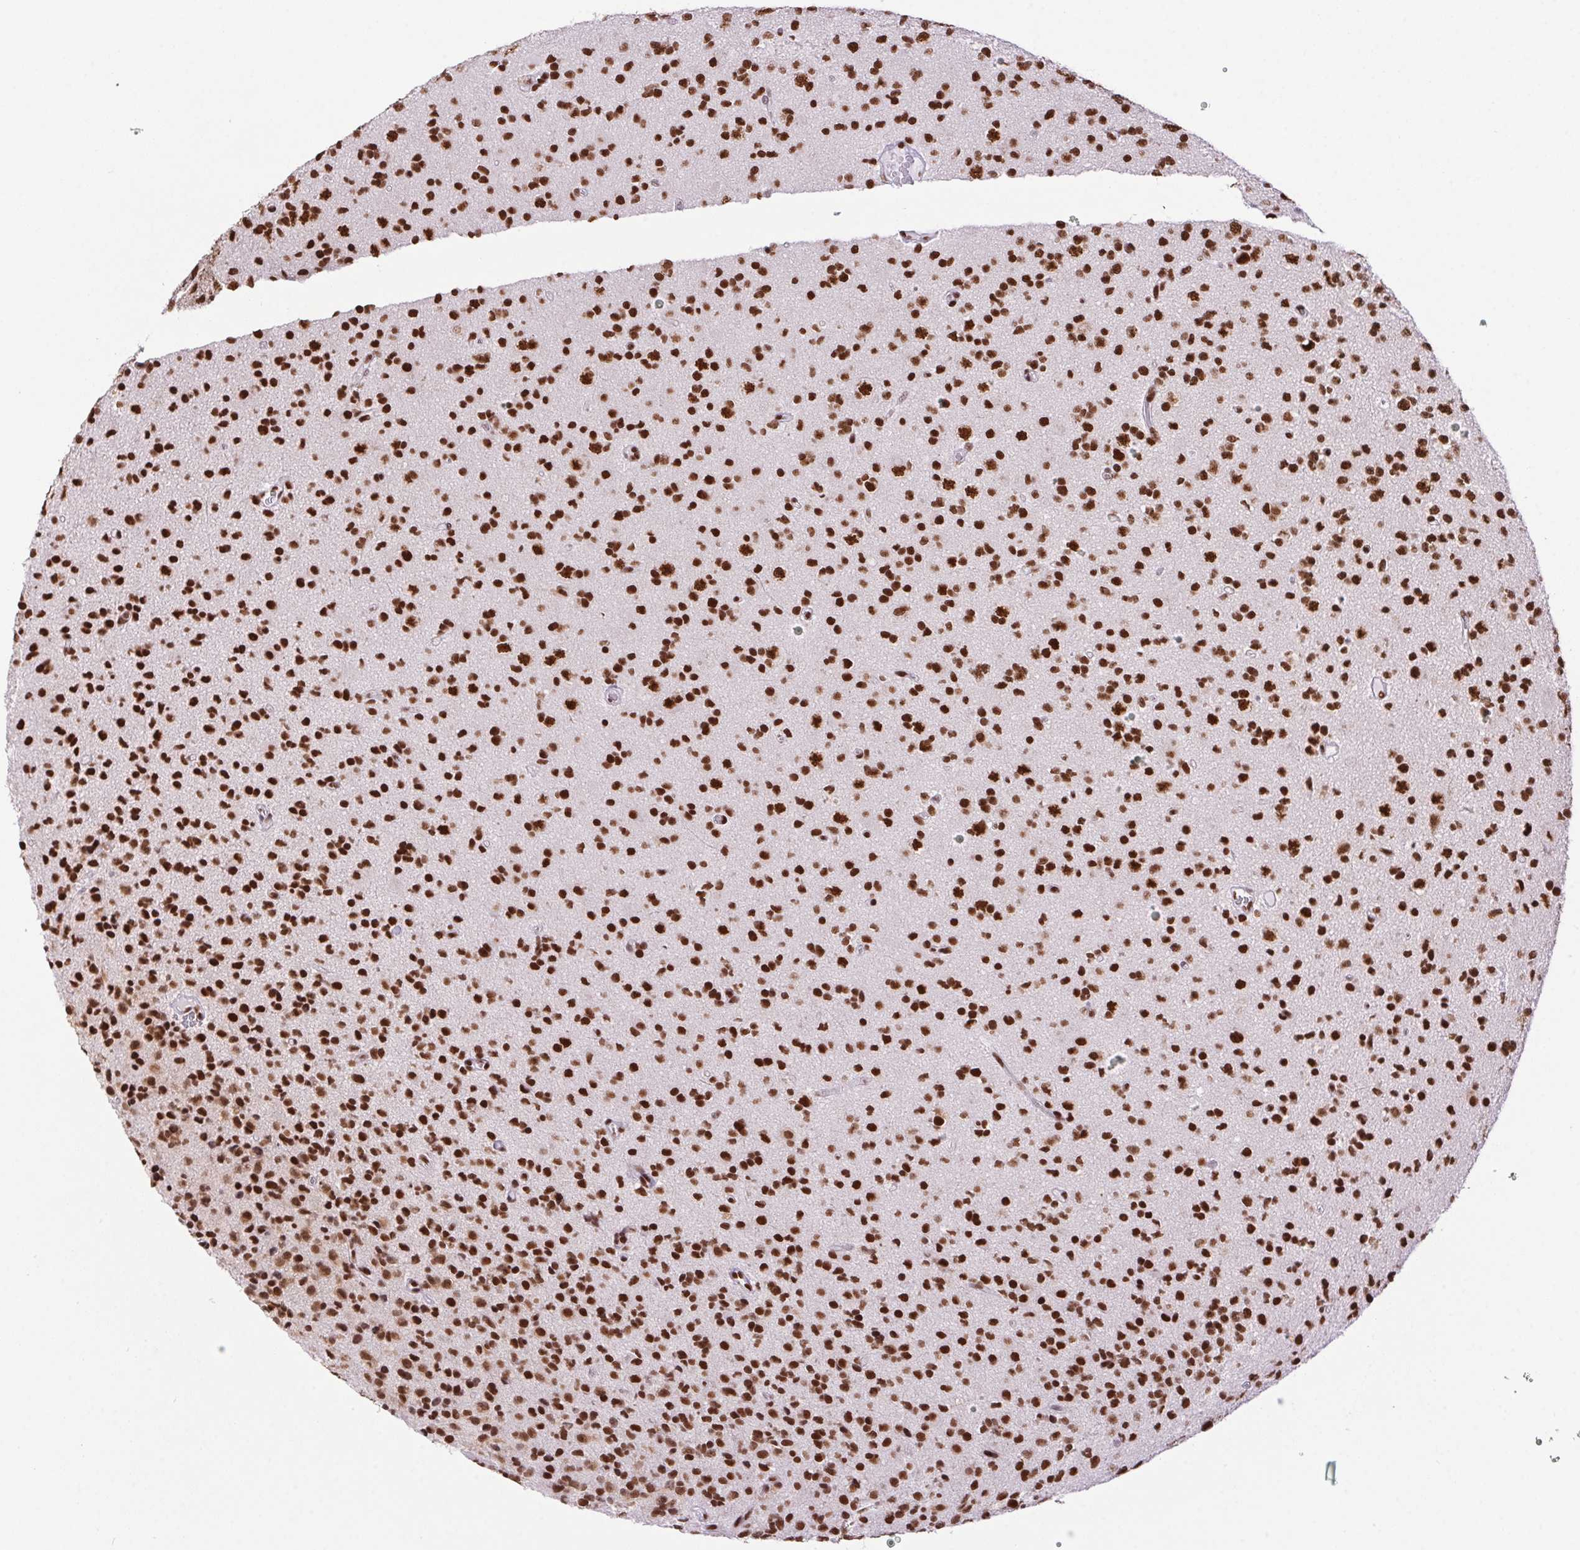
{"staining": {"intensity": "strong", "quantity": ">75%", "location": "nuclear"}, "tissue": "glioma", "cell_type": "Tumor cells", "image_type": "cancer", "snomed": [{"axis": "morphology", "description": "Glioma, malignant, High grade"}, {"axis": "topography", "description": "Brain"}], "caption": "Malignant glioma (high-grade) stained with a brown dye shows strong nuclear positive expression in approximately >75% of tumor cells.", "gene": "ZNF207", "patient": {"sex": "male", "age": 36}}